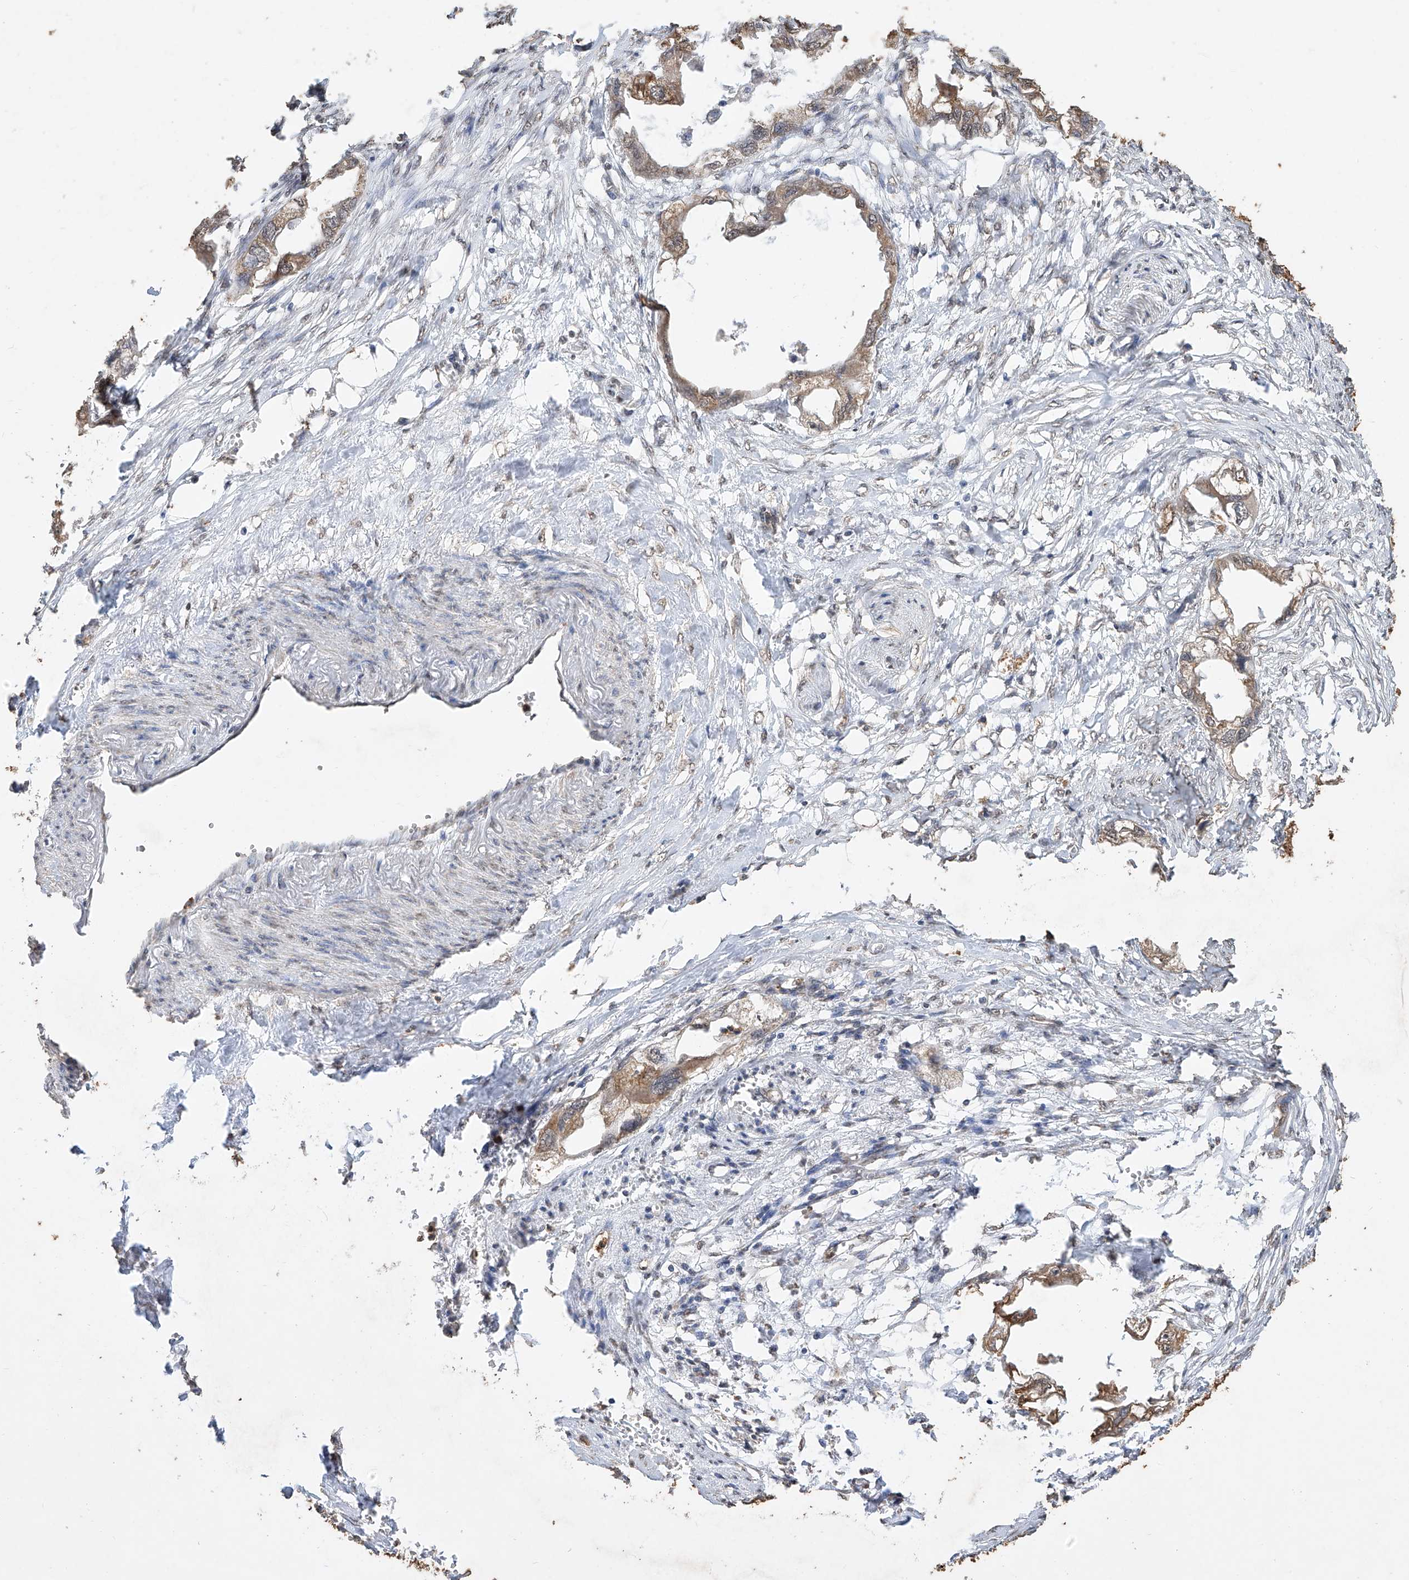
{"staining": {"intensity": "moderate", "quantity": ">75%", "location": "cytoplasmic/membranous"}, "tissue": "endometrial cancer", "cell_type": "Tumor cells", "image_type": "cancer", "snomed": [{"axis": "morphology", "description": "Adenocarcinoma, NOS"}, {"axis": "morphology", "description": "Adenocarcinoma, metastatic, NOS"}, {"axis": "topography", "description": "Adipose tissue"}, {"axis": "topography", "description": "Endometrium"}], "caption": "Endometrial cancer tissue displays moderate cytoplasmic/membranous positivity in about >75% of tumor cells, visualized by immunohistochemistry.", "gene": "ELOVL1", "patient": {"sex": "female", "age": 67}}